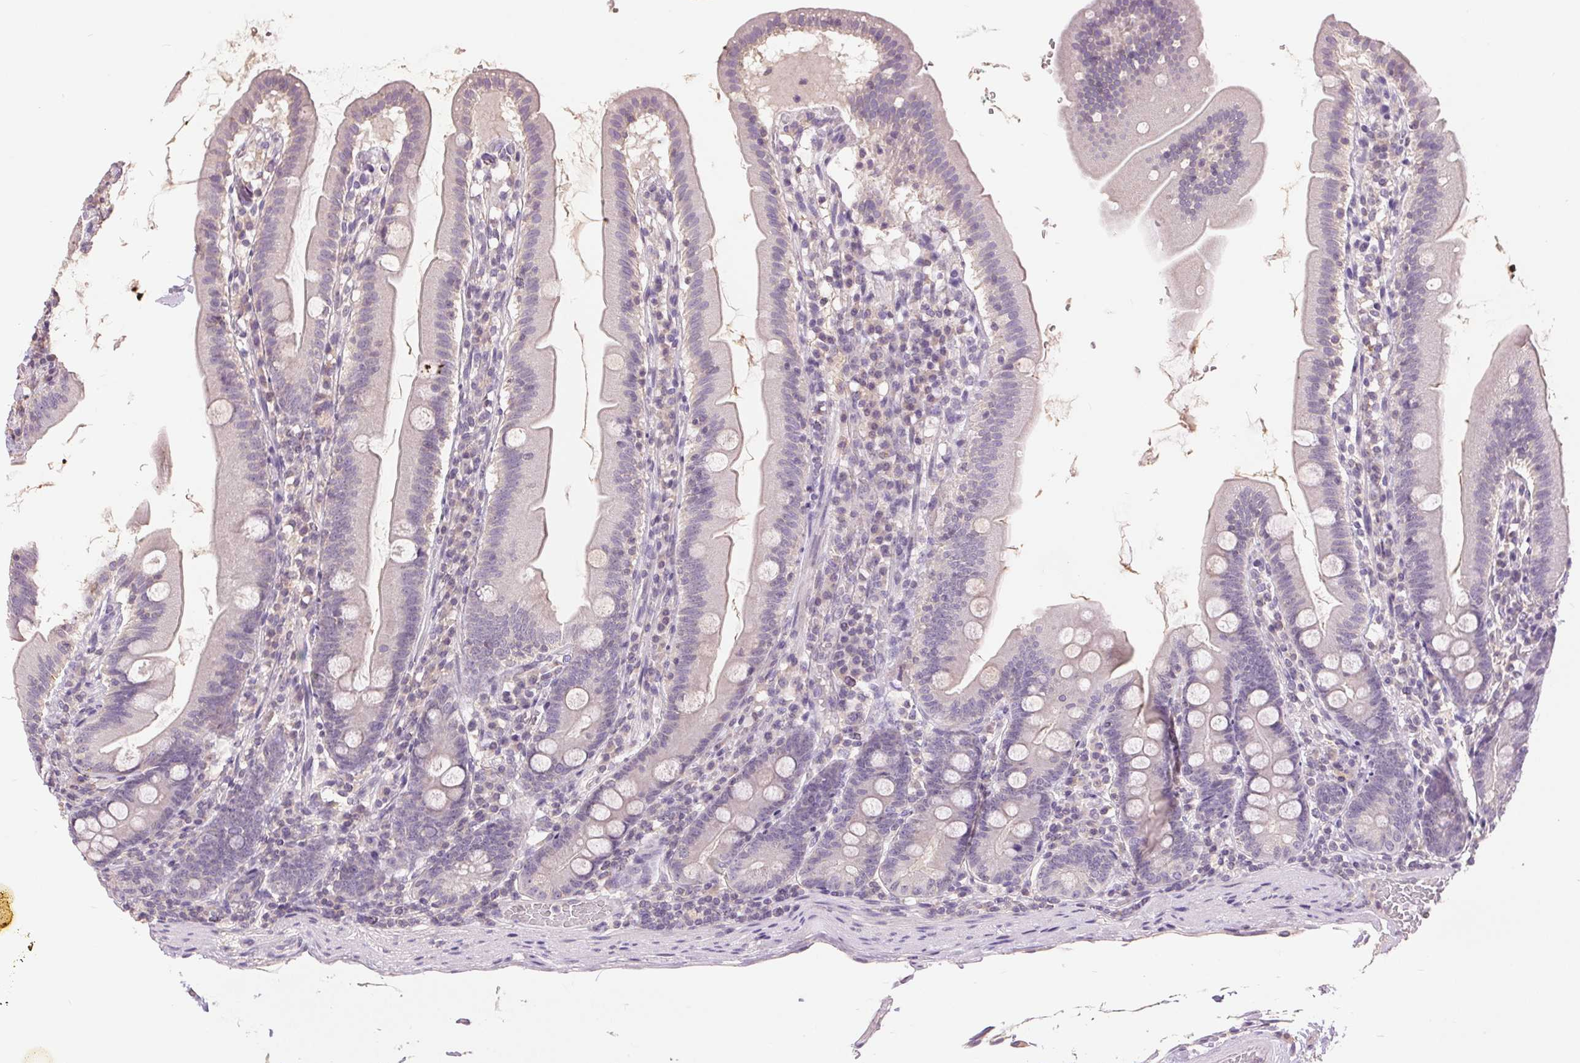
{"staining": {"intensity": "negative", "quantity": "none", "location": "none"}, "tissue": "duodenum", "cell_type": "Glandular cells", "image_type": "normal", "snomed": [{"axis": "morphology", "description": "Normal tissue, NOS"}, {"axis": "topography", "description": "Duodenum"}], "caption": "Photomicrograph shows no significant protein staining in glandular cells of unremarkable duodenum. (Stains: DAB immunohistochemistry (IHC) with hematoxylin counter stain, Microscopy: brightfield microscopy at high magnification).", "gene": "FXYD4", "patient": {"sex": "female", "age": 67}}